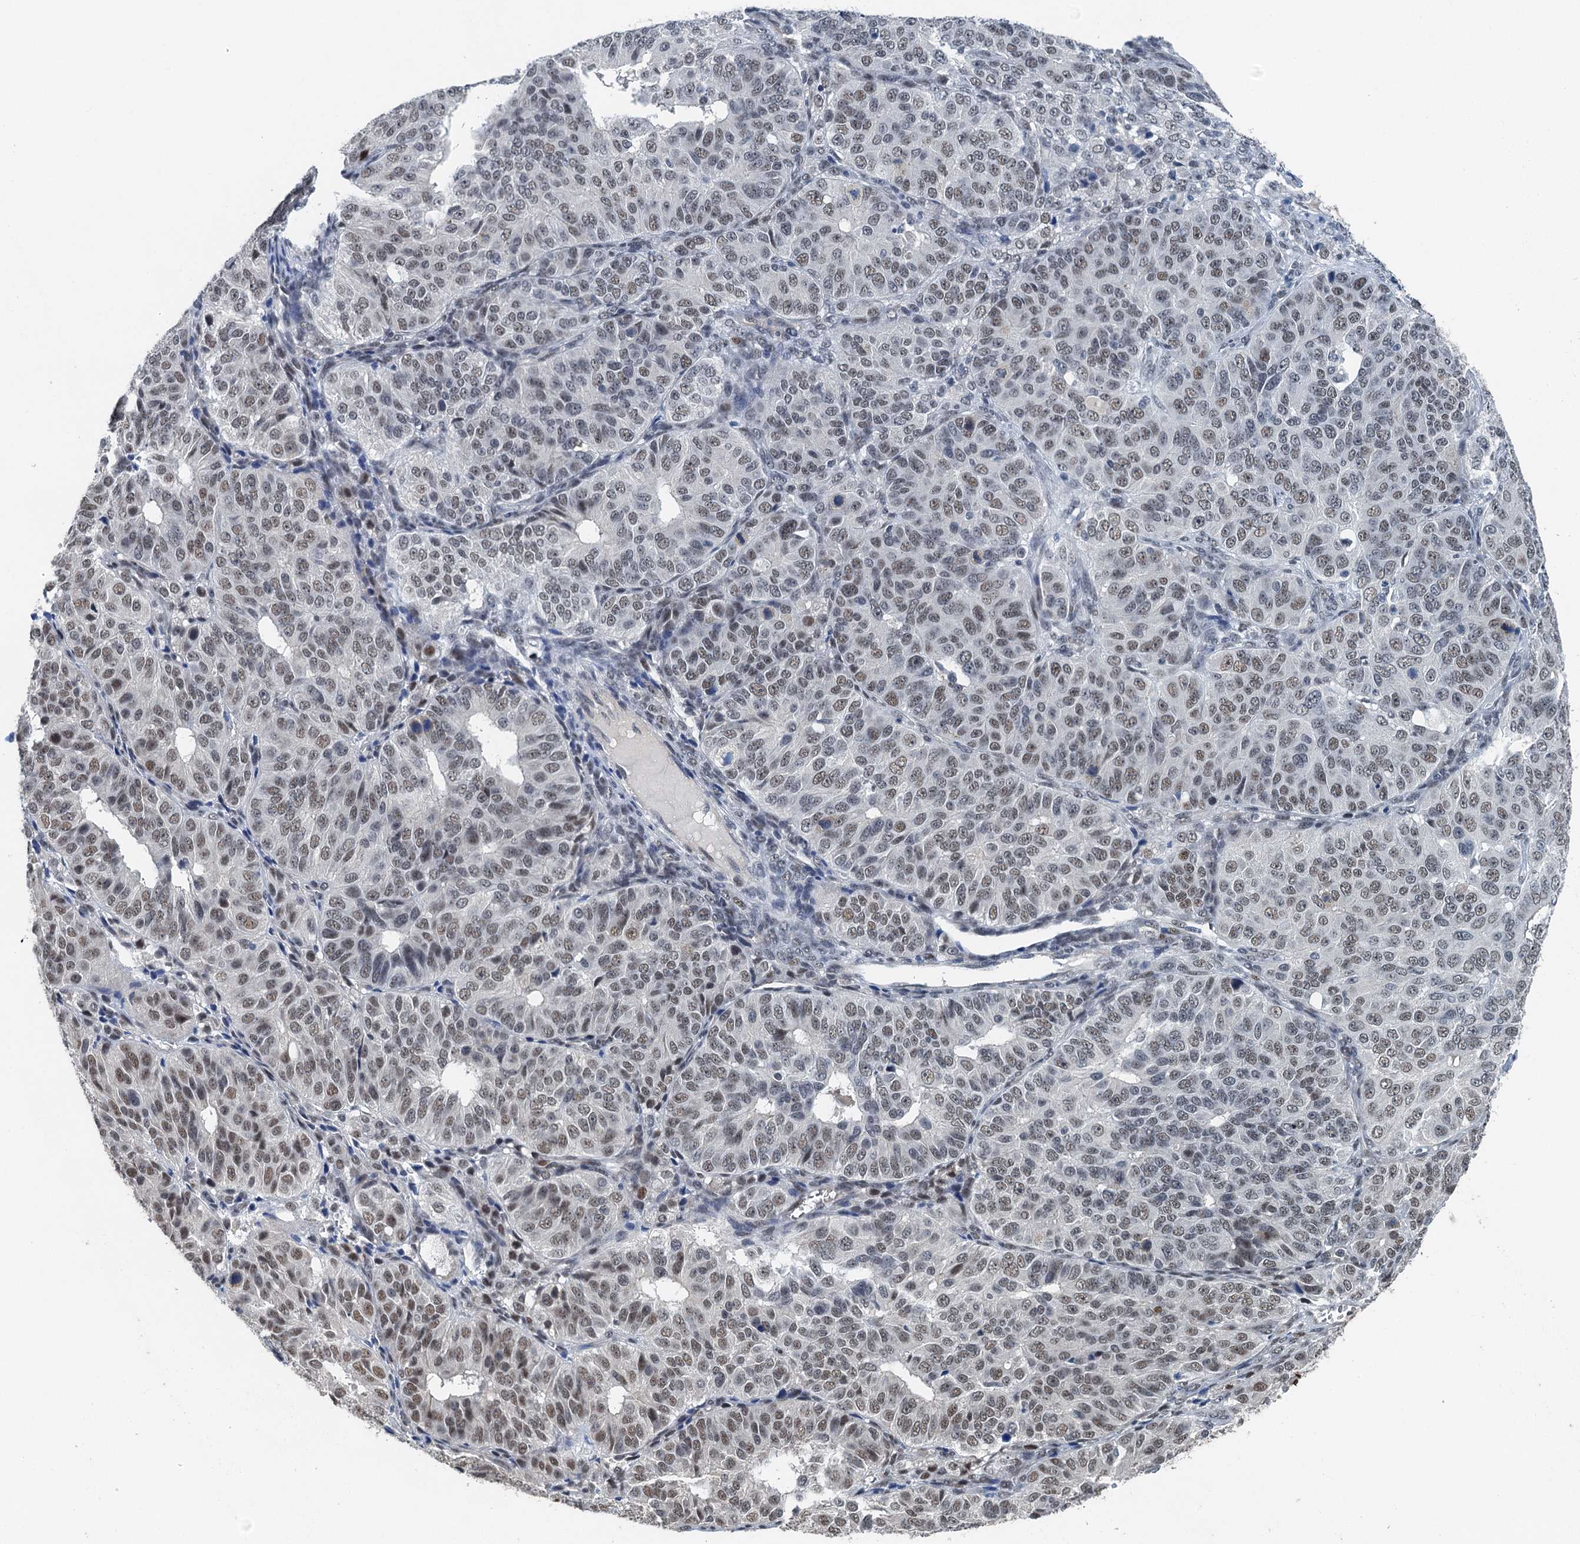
{"staining": {"intensity": "moderate", "quantity": ">75%", "location": "nuclear"}, "tissue": "ovarian cancer", "cell_type": "Tumor cells", "image_type": "cancer", "snomed": [{"axis": "morphology", "description": "Carcinoma, endometroid"}, {"axis": "topography", "description": "Ovary"}], "caption": "The histopathology image demonstrates immunohistochemical staining of ovarian cancer. There is moderate nuclear staining is identified in approximately >75% of tumor cells.", "gene": "MTA3", "patient": {"sex": "female", "age": 51}}